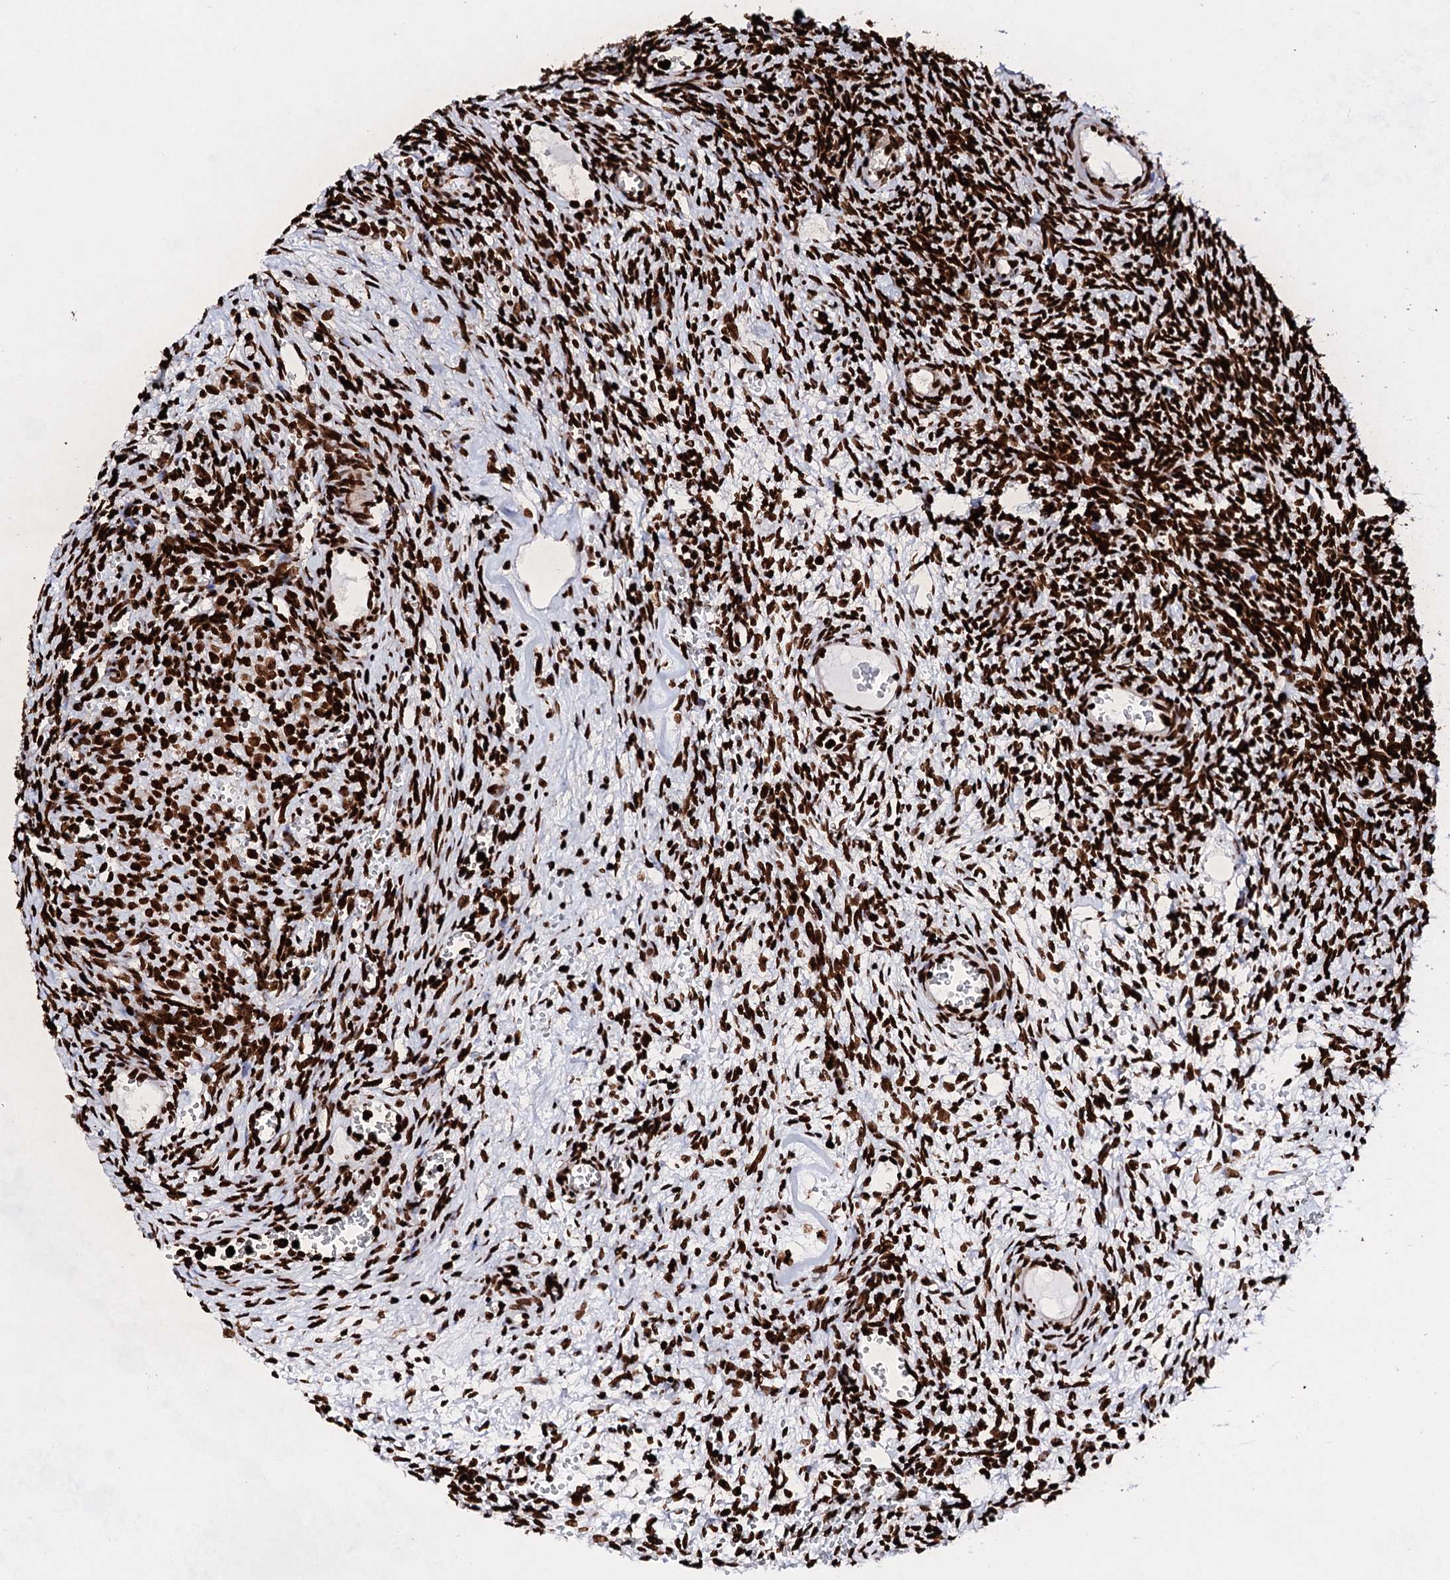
{"staining": {"intensity": "strong", "quantity": ">75%", "location": "nuclear"}, "tissue": "ovary", "cell_type": "Ovarian stroma cells", "image_type": "normal", "snomed": [{"axis": "morphology", "description": "Normal tissue, NOS"}, {"axis": "topography", "description": "Ovary"}], "caption": "A brown stain highlights strong nuclear staining of a protein in ovarian stroma cells of normal human ovary.", "gene": "HMGB2", "patient": {"sex": "female", "age": 39}}